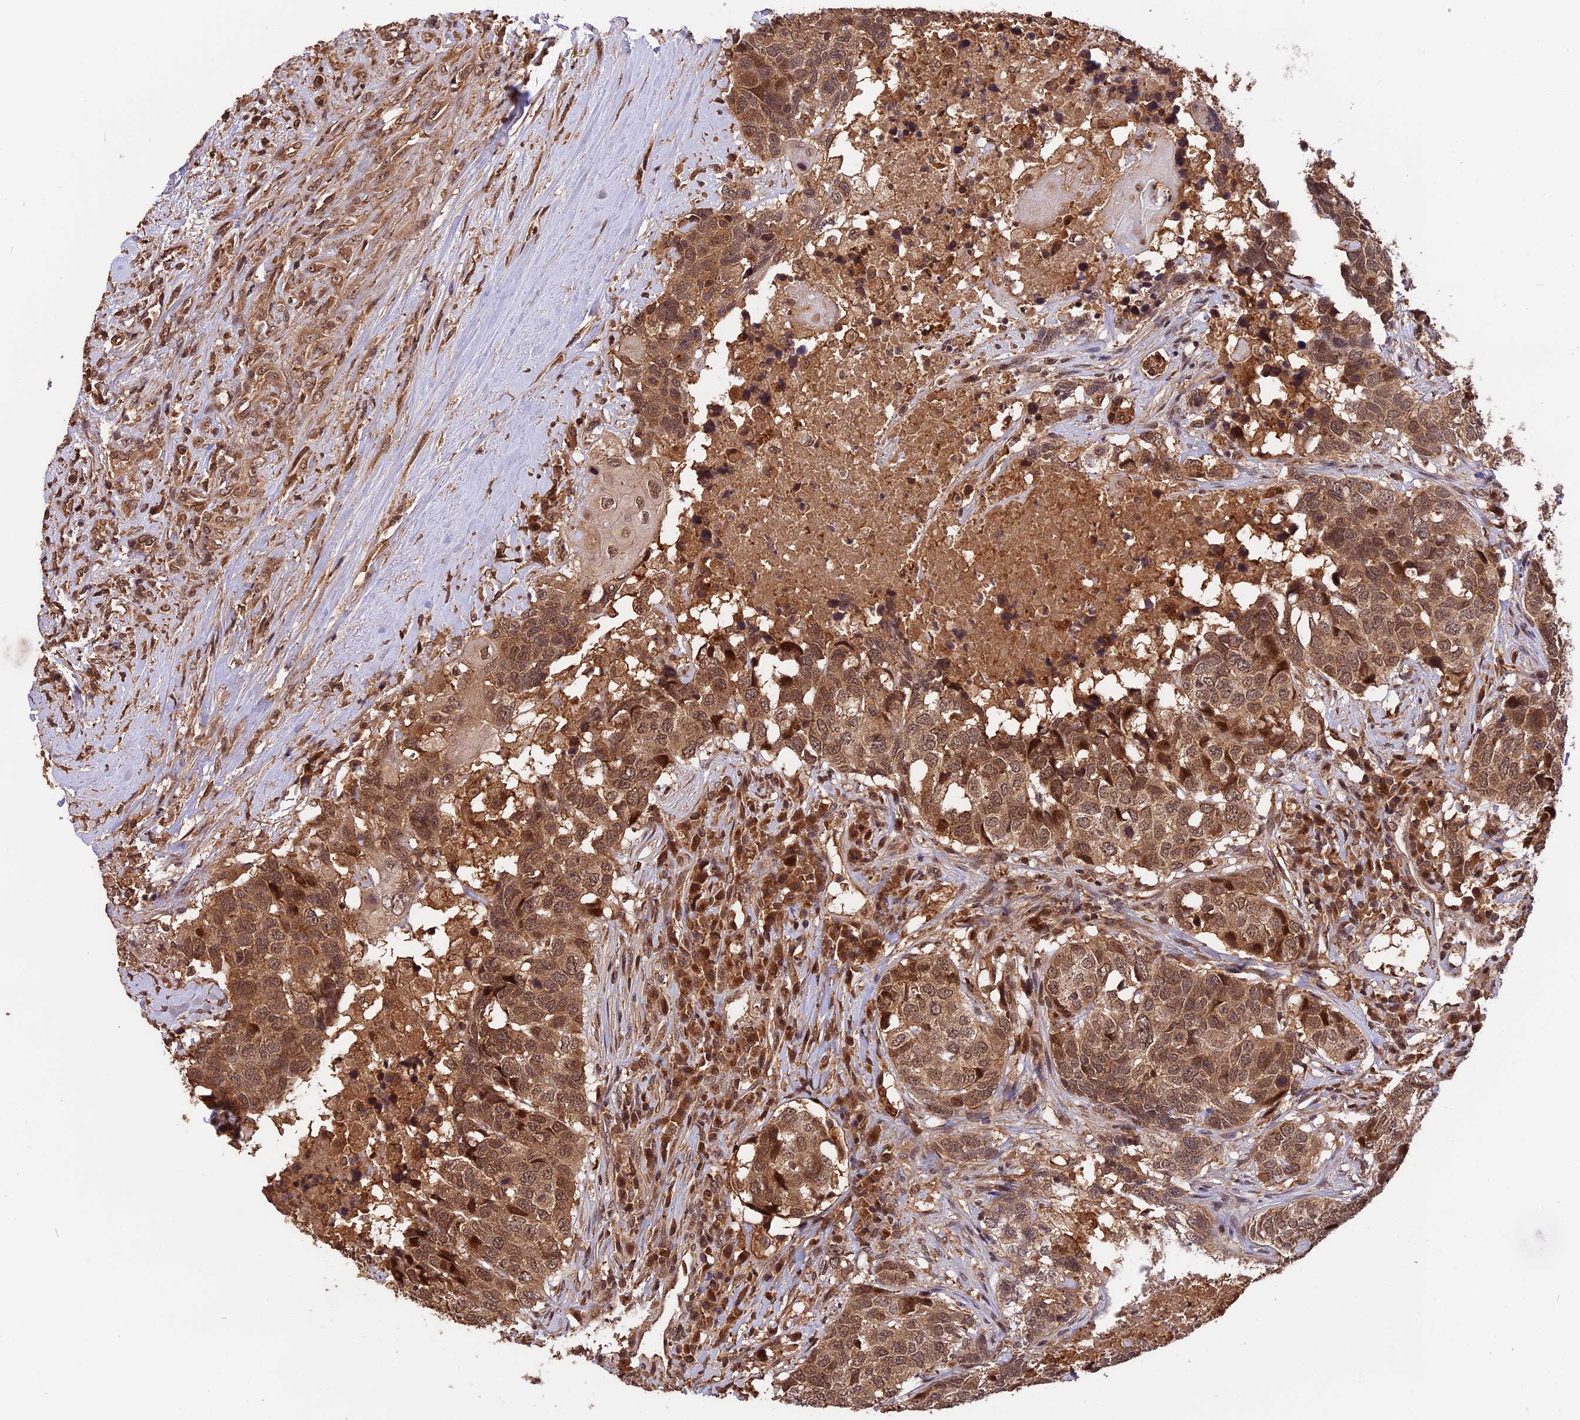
{"staining": {"intensity": "moderate", "quantity": ">75%", "location": "cytoplasmic/membranous,nuclear"}, "tissue": "head and neck cancer", "cell_type": "Tumor cells", "image_type": "cancer", "snomed": [{"axis": "morphology", "description": "Squamous cell carcinoma, NOS"}, {"axis": "topography", "description": "Head-Neck"}], "caption": "Approximately >75% of tumor cells in human head and neck squamous cell carcinoma exhibit moderate cytoplasmic/membranous and nuclear protein positivity as visualized by brown immunohistochemical staining.", "gene": "ESCO1", "patient": {"sex": "male", "age": 66}}